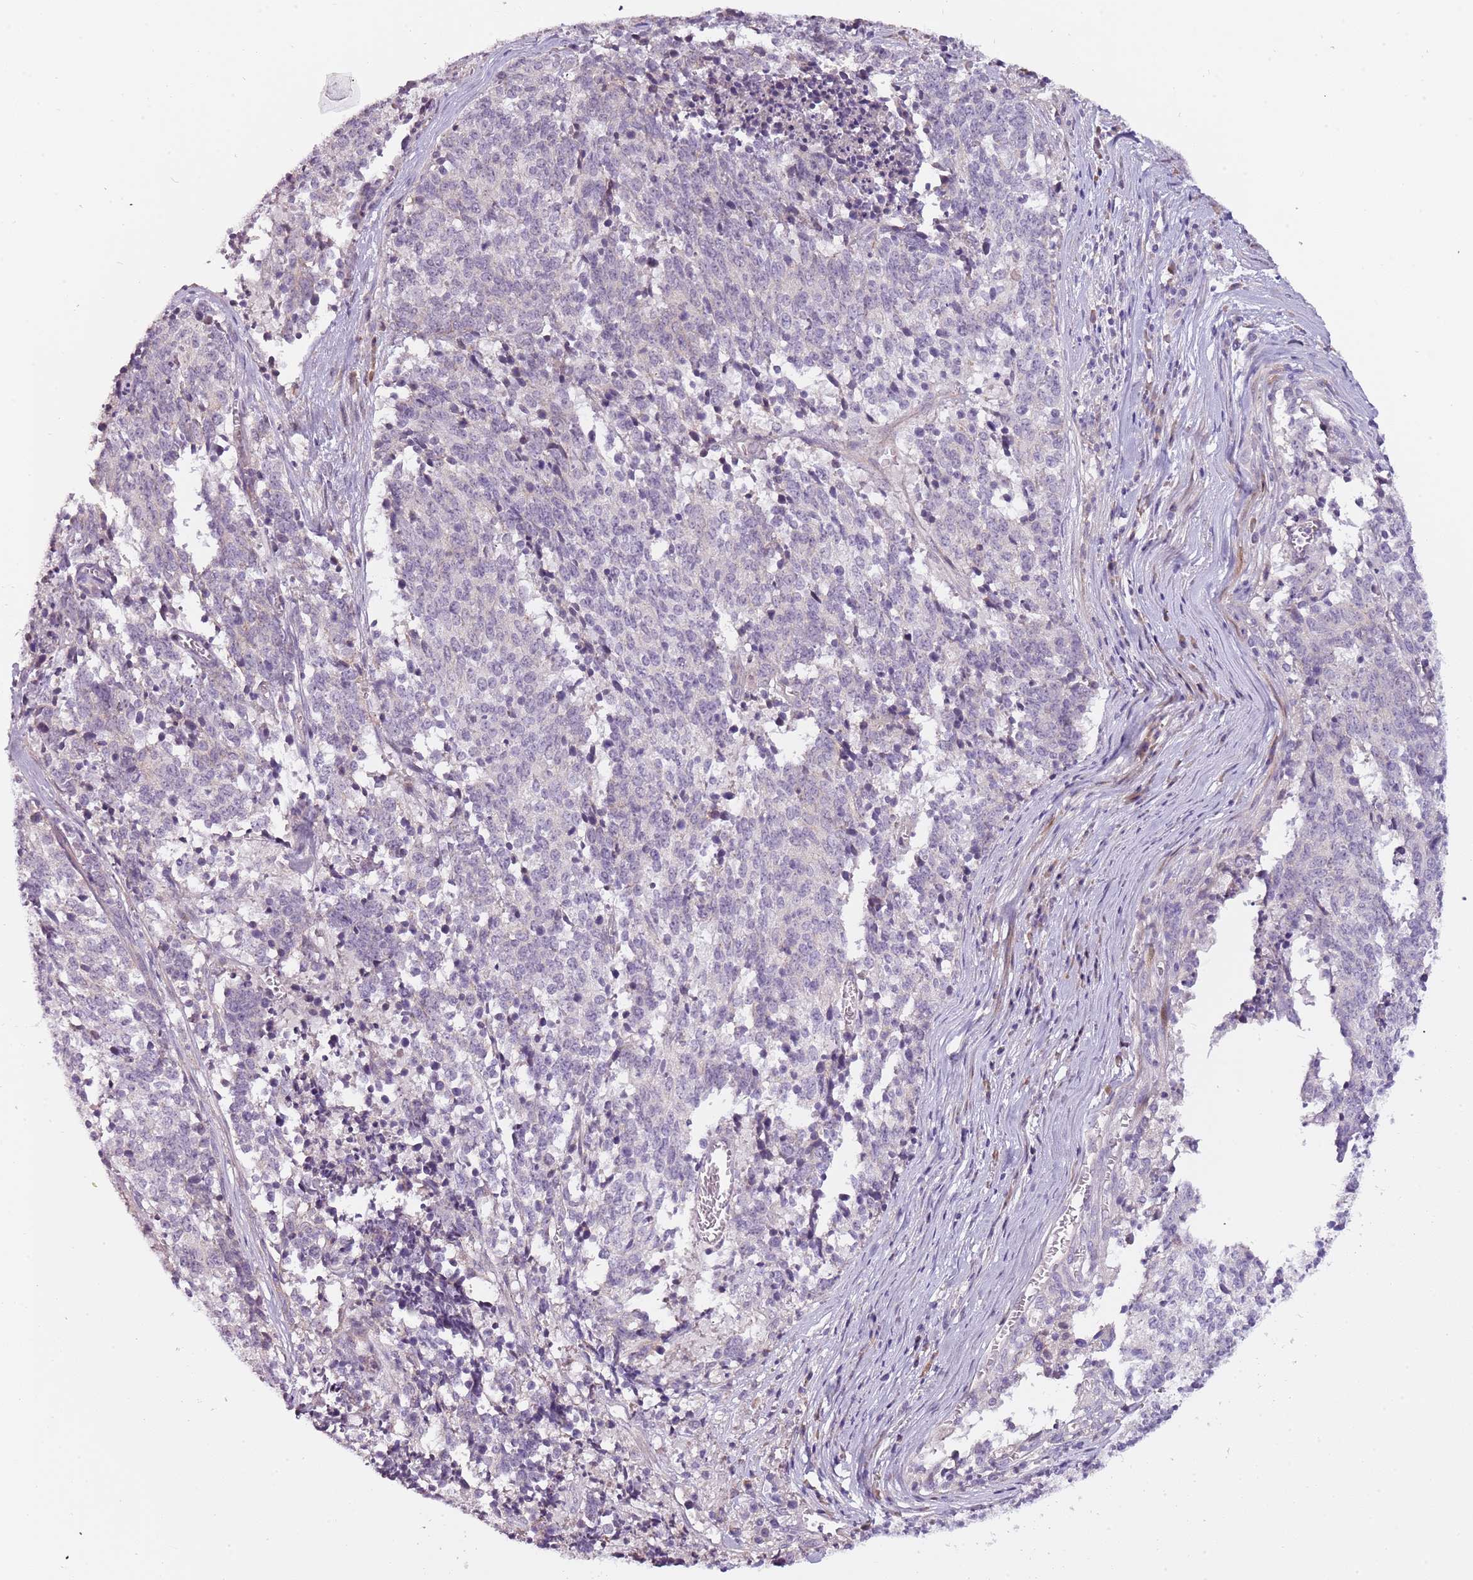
{"staining": {"intensity": "negative", "quantity": "none", "location": "none"}, "tissue": "cervical cancer", "cell_type": "Tumor cells", "image_type": "cancer", "snomed": [{"axis": "morphology", "description": "Squamous cell carcinoma, NOS"}, {"axis": "topography", "description": "Cervix"}], "caption": "Protein analysis of cervical cancer demonstrates no significant staining in tumor cells. (Brightfield microscopy of DAB (3,3'-diaminobenzidine) IHC at high magnification).", "gene": "NKX2-3", "patient": {"sex": "female", "age": 29}}